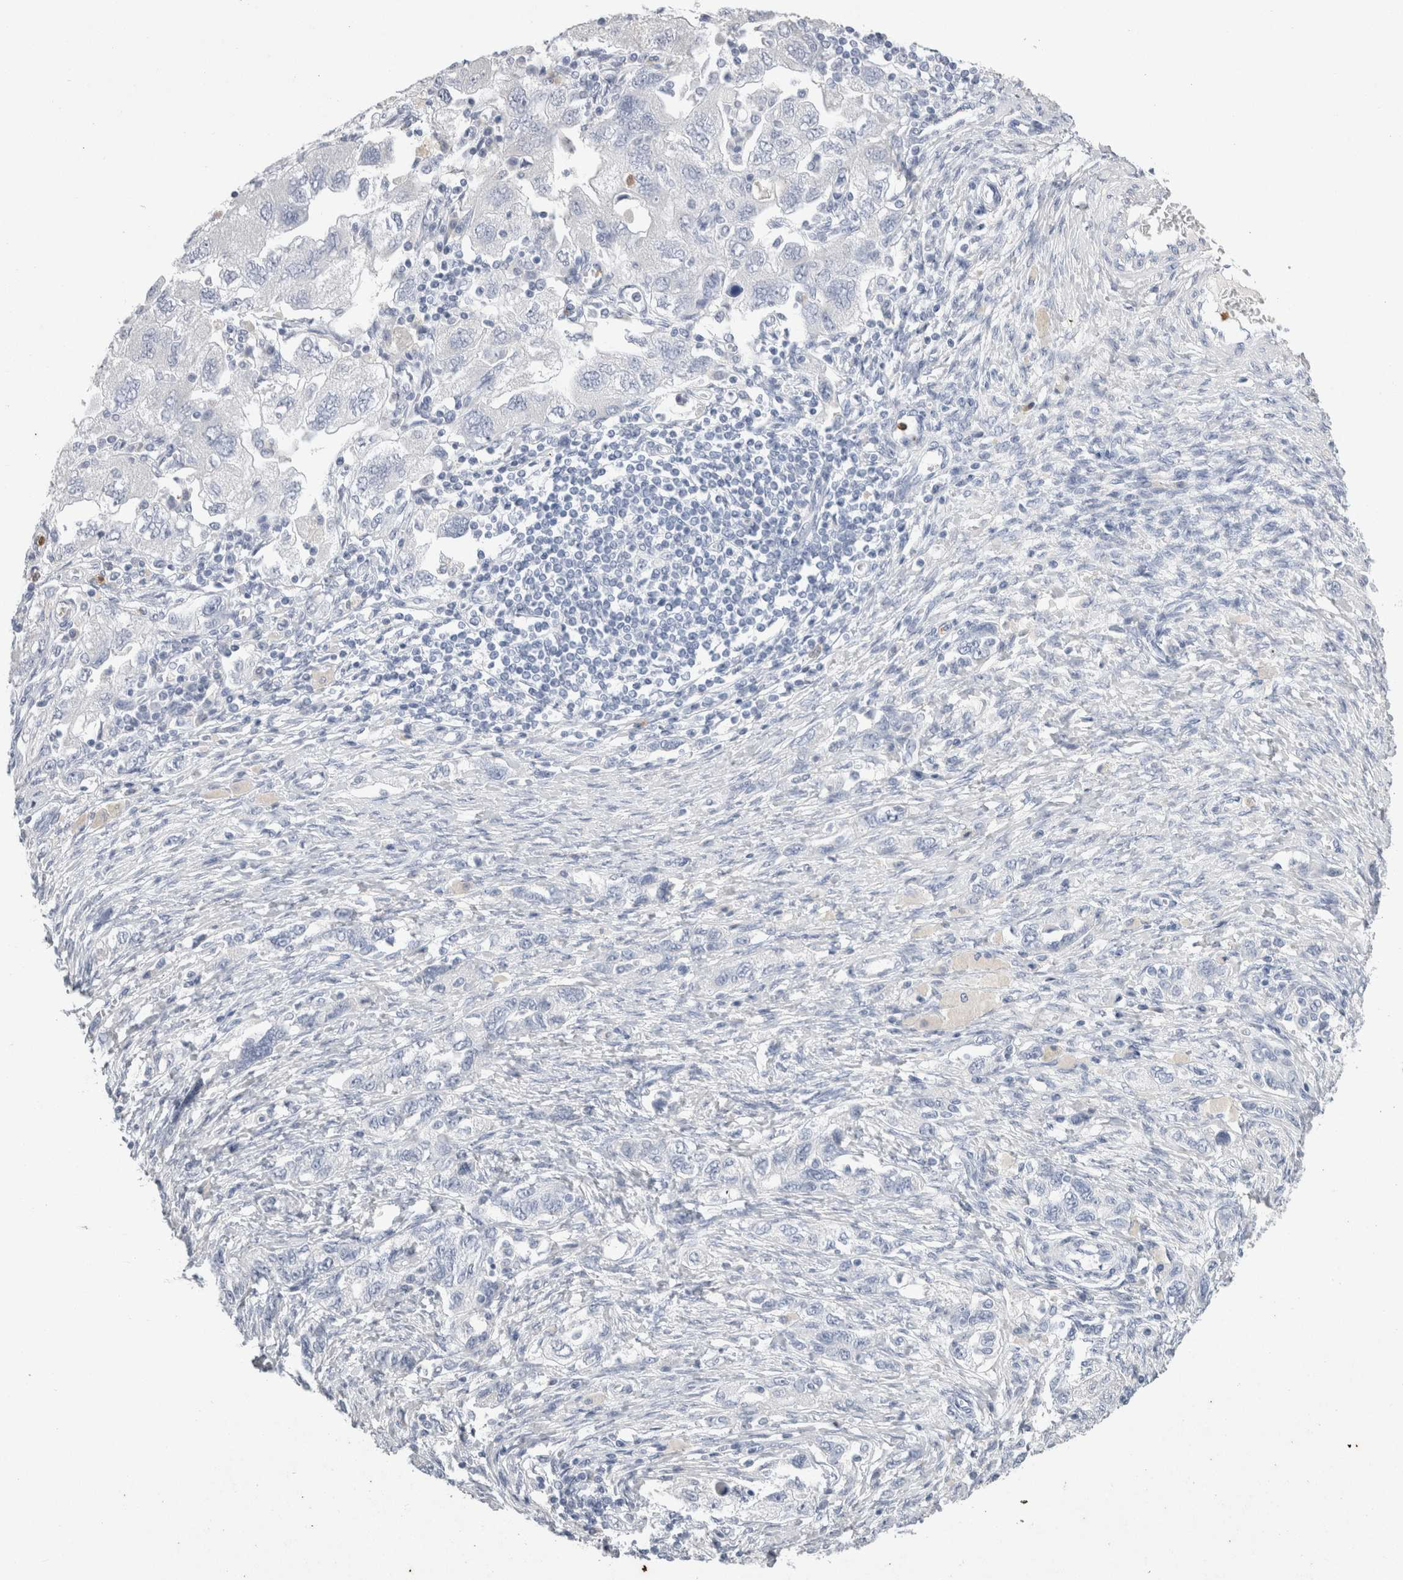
{"staining": {"intensity": "negative", "quantity": "none", "location": "none"}, "tissue": "ovarian cancer", "cell_type": "Tumor cells", "image_type": "cancer", "snomed": [{"axis": "morphology", "description": "Carcinoma, NOS"}, {"axis": "morphology", "description": "Cystadenocarcinoma, serous, NOS"}, {"axis": "topography", "description": "Ovary"}], "caption": "This is a micrograph of IHC staining of ovarian serous cystadenocarcinoma, which shows no expression in tumor cells. The staining was performed using DAB to visualize the protein expression in brown, while the nuclei were stained in blue with hematoxylin (Magnification: 20x).", "gene": "S100A12", "patient": {"sex": "female", "age": 69}}